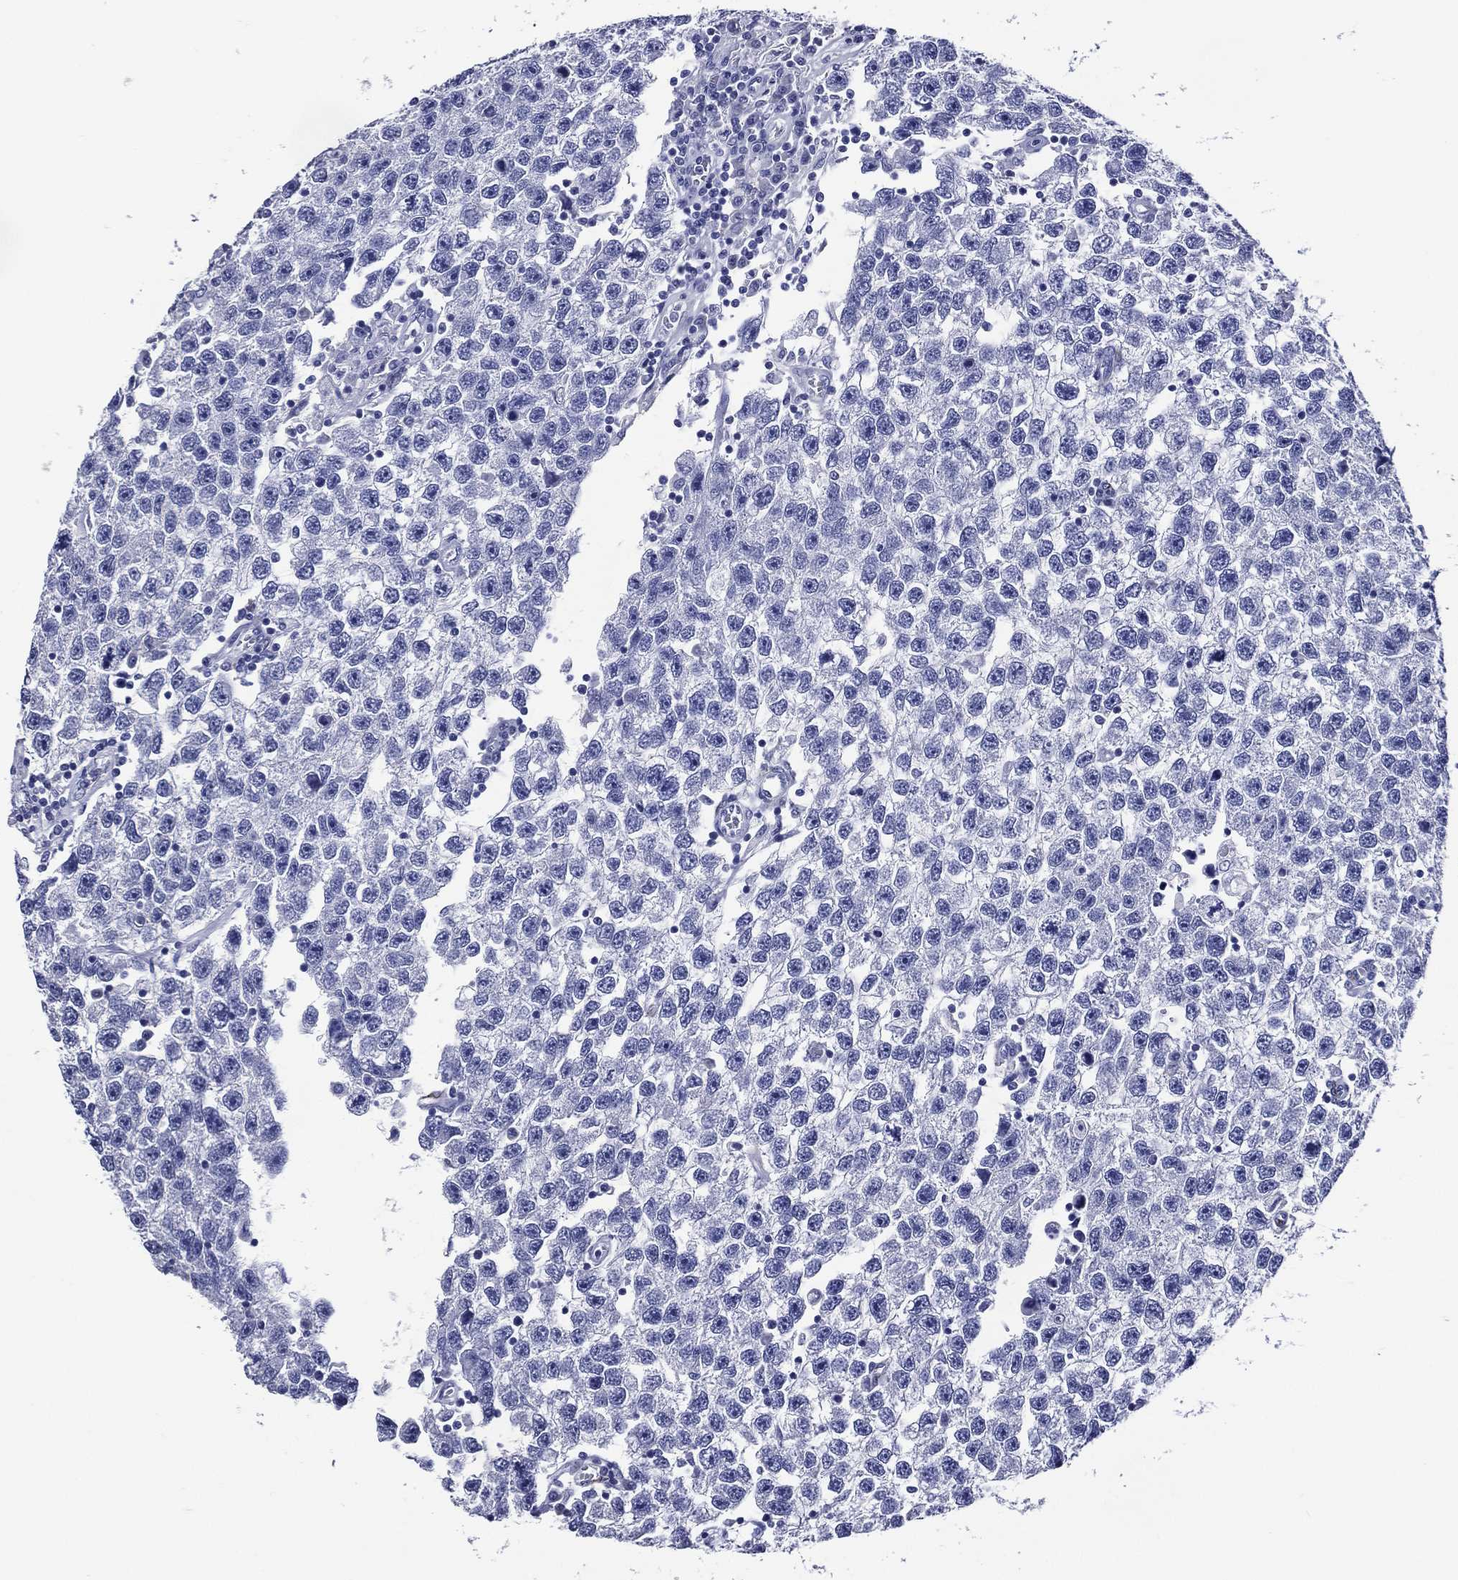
{"staining": {"intensity": "negative", "quantity": "none", "location": "none"}, "tissue": "testis cancer", "cell_type": "Tumor cells", "image_type": "cancer", "snomed": [{"axis": "morphology", "description": "Seminoma, NOS"}, {"axis": "topography", "description": "Testis"}], "caption": "An IHC photomicrograph of testis cancer (seminoma) is shown. There is no staining in tumor cells of testis cancer (seminoma).", "gene": "ACE2", "patient": {"sex": "male", "age": 26}}